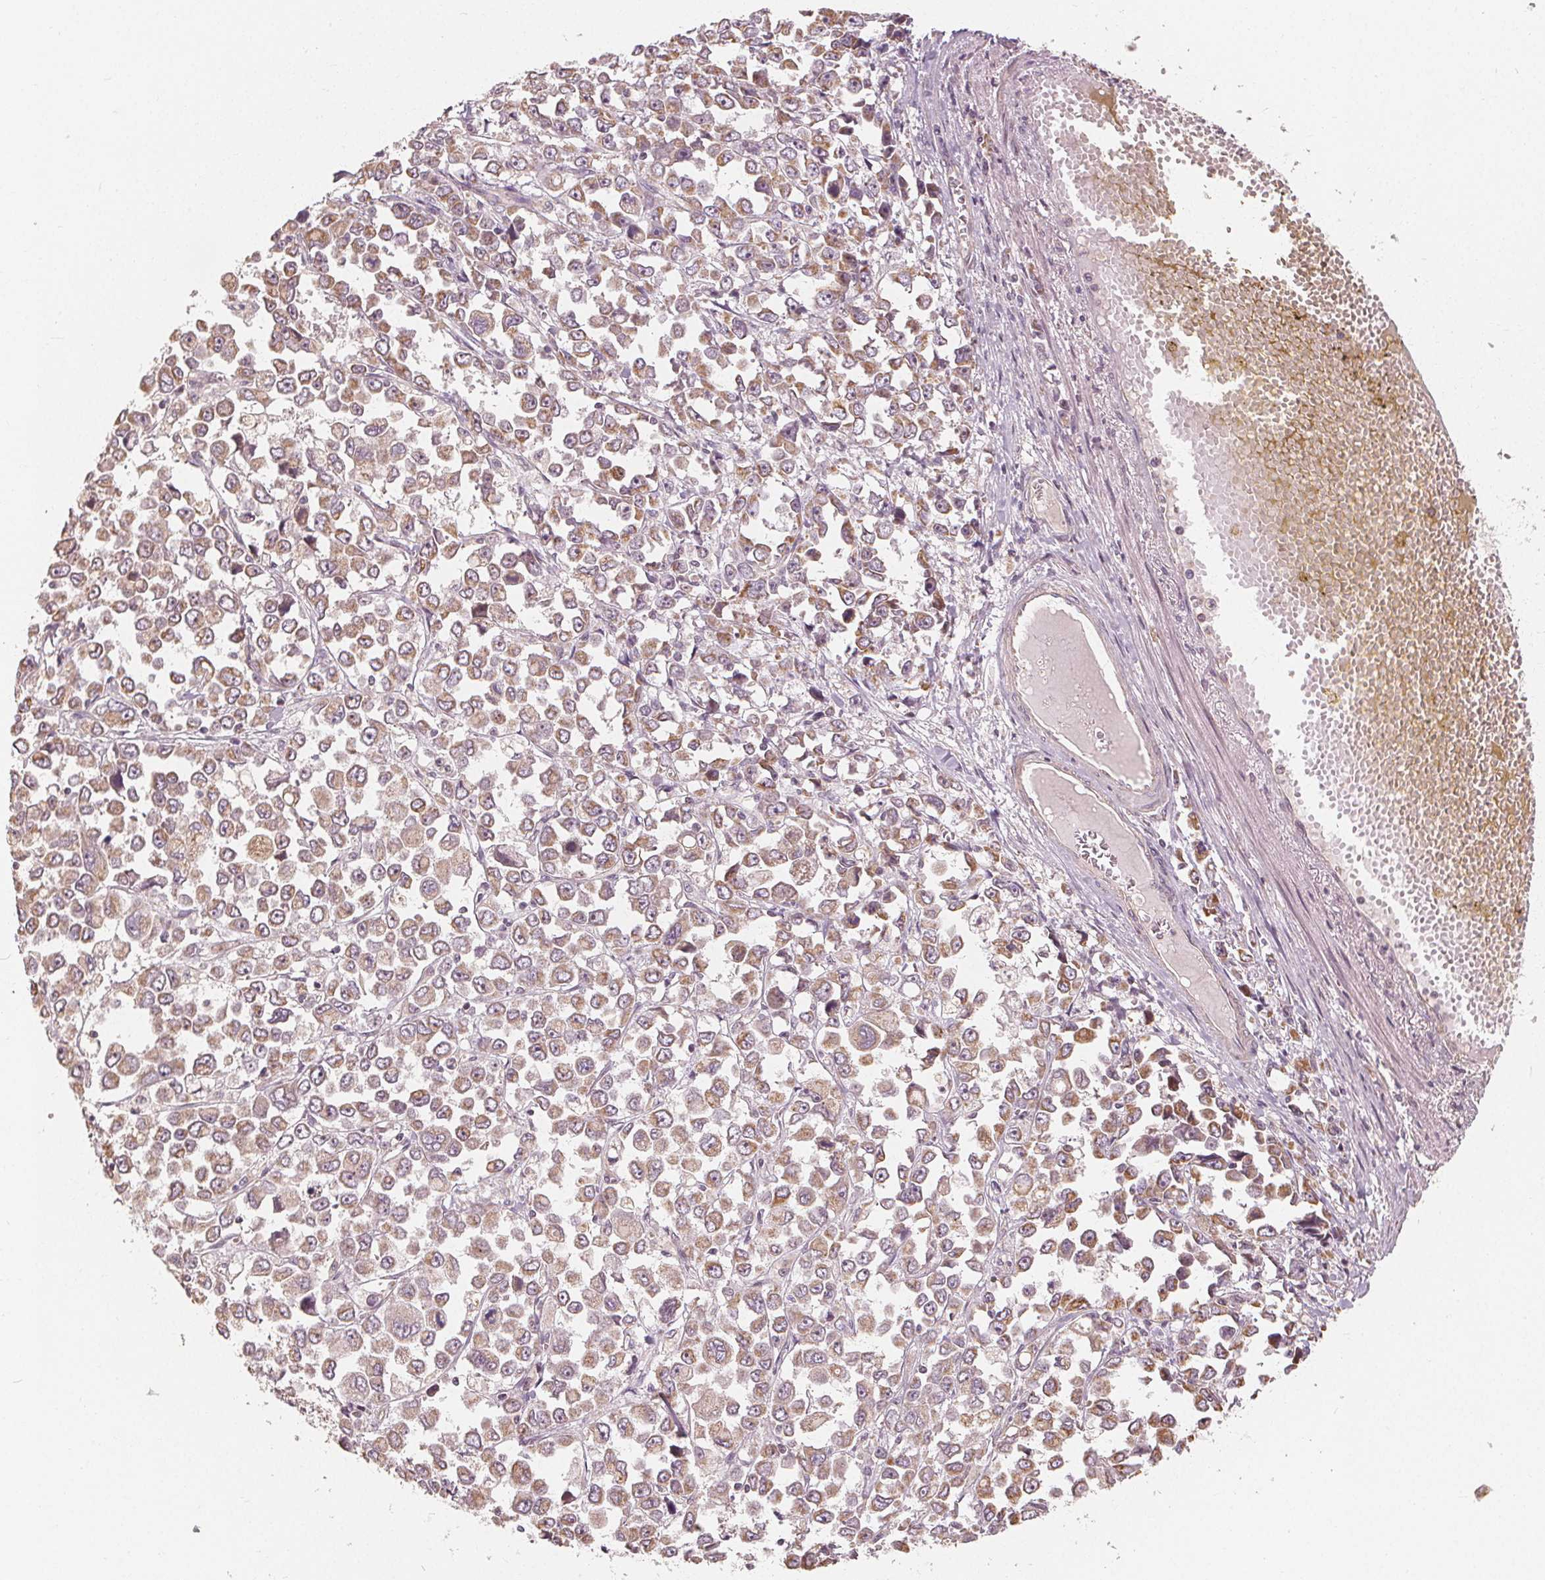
{"staining": {"intensity": "moderate", "quantity": ">75%", "location": "cytoplasmic/membranous"}, "tissue": "stomach cancer", "cell_type": "Tumor cells", "image_type": "cancer", "snomed": [{"axis": "morphology", "description": "Adenocarcinoma, NOS"}, {"axis": "topography", "description": "Stomach, upper"}], "caption": "Immunohistochemical staining of human stomach cancer (adenocarcinoma) displays medium levels of moderate cytoplasmic/membranous protein positivity in about >75% of tumor cells.", "gene": "PEX26", "patient": {"sex": "male", "age": 70}}